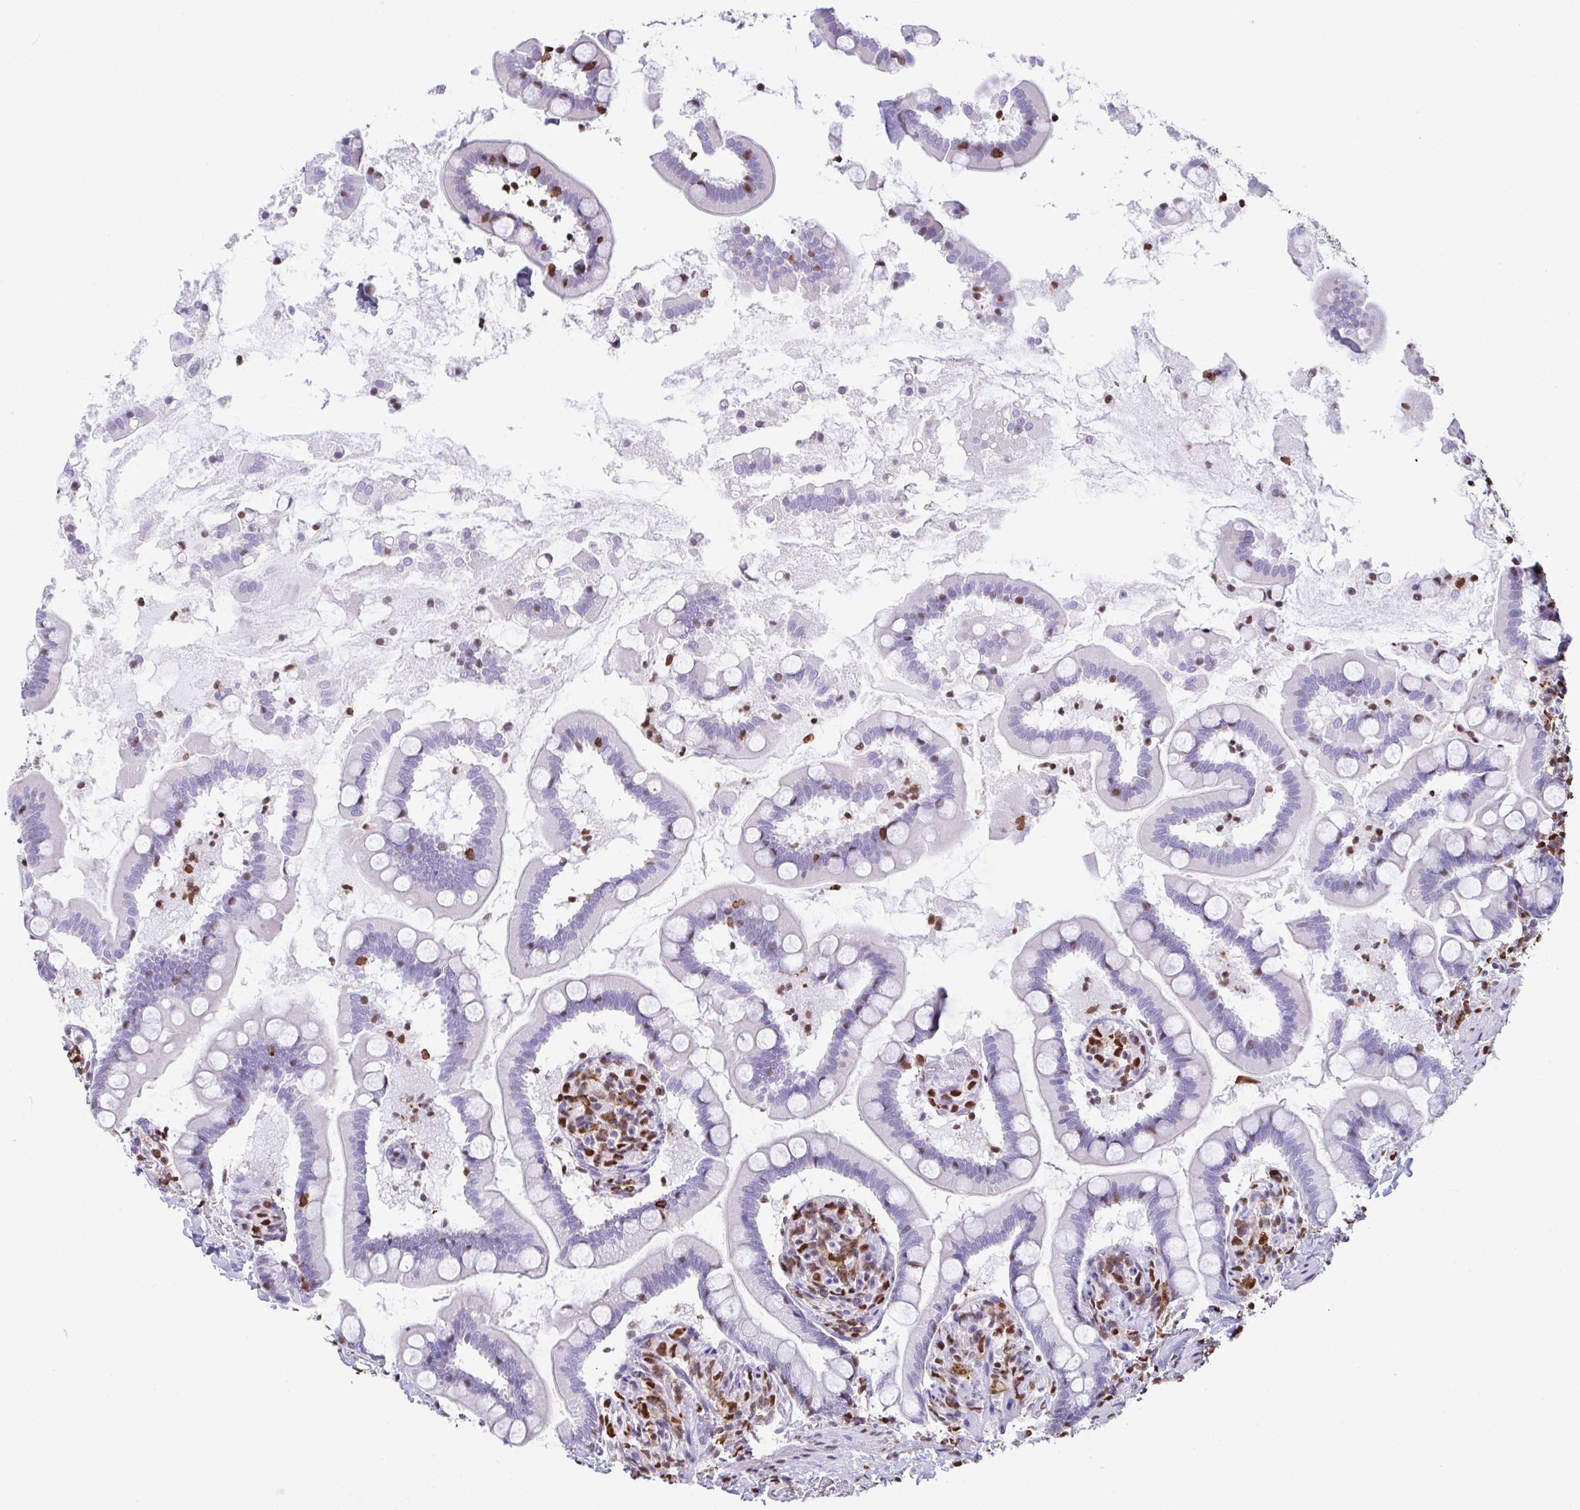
{"staining": {"intensity": "negative", "quantity": "none", "location": "none"}, "tissue": "small intestine", "cell_type": "Glandular cells", "image_type": "normal", "snomed": [{"axis": "morphology", "description": "Normal tissue, NOS"}, {"axis": "topography", "description": "Small intestine"}], "caption": "DAB immunohistochemical staining of unremarkable small intestine exhibits no significant positivity in glandular cells.", "gene": "BTBD10", "patient": {"sex": "female", "age": 64}}